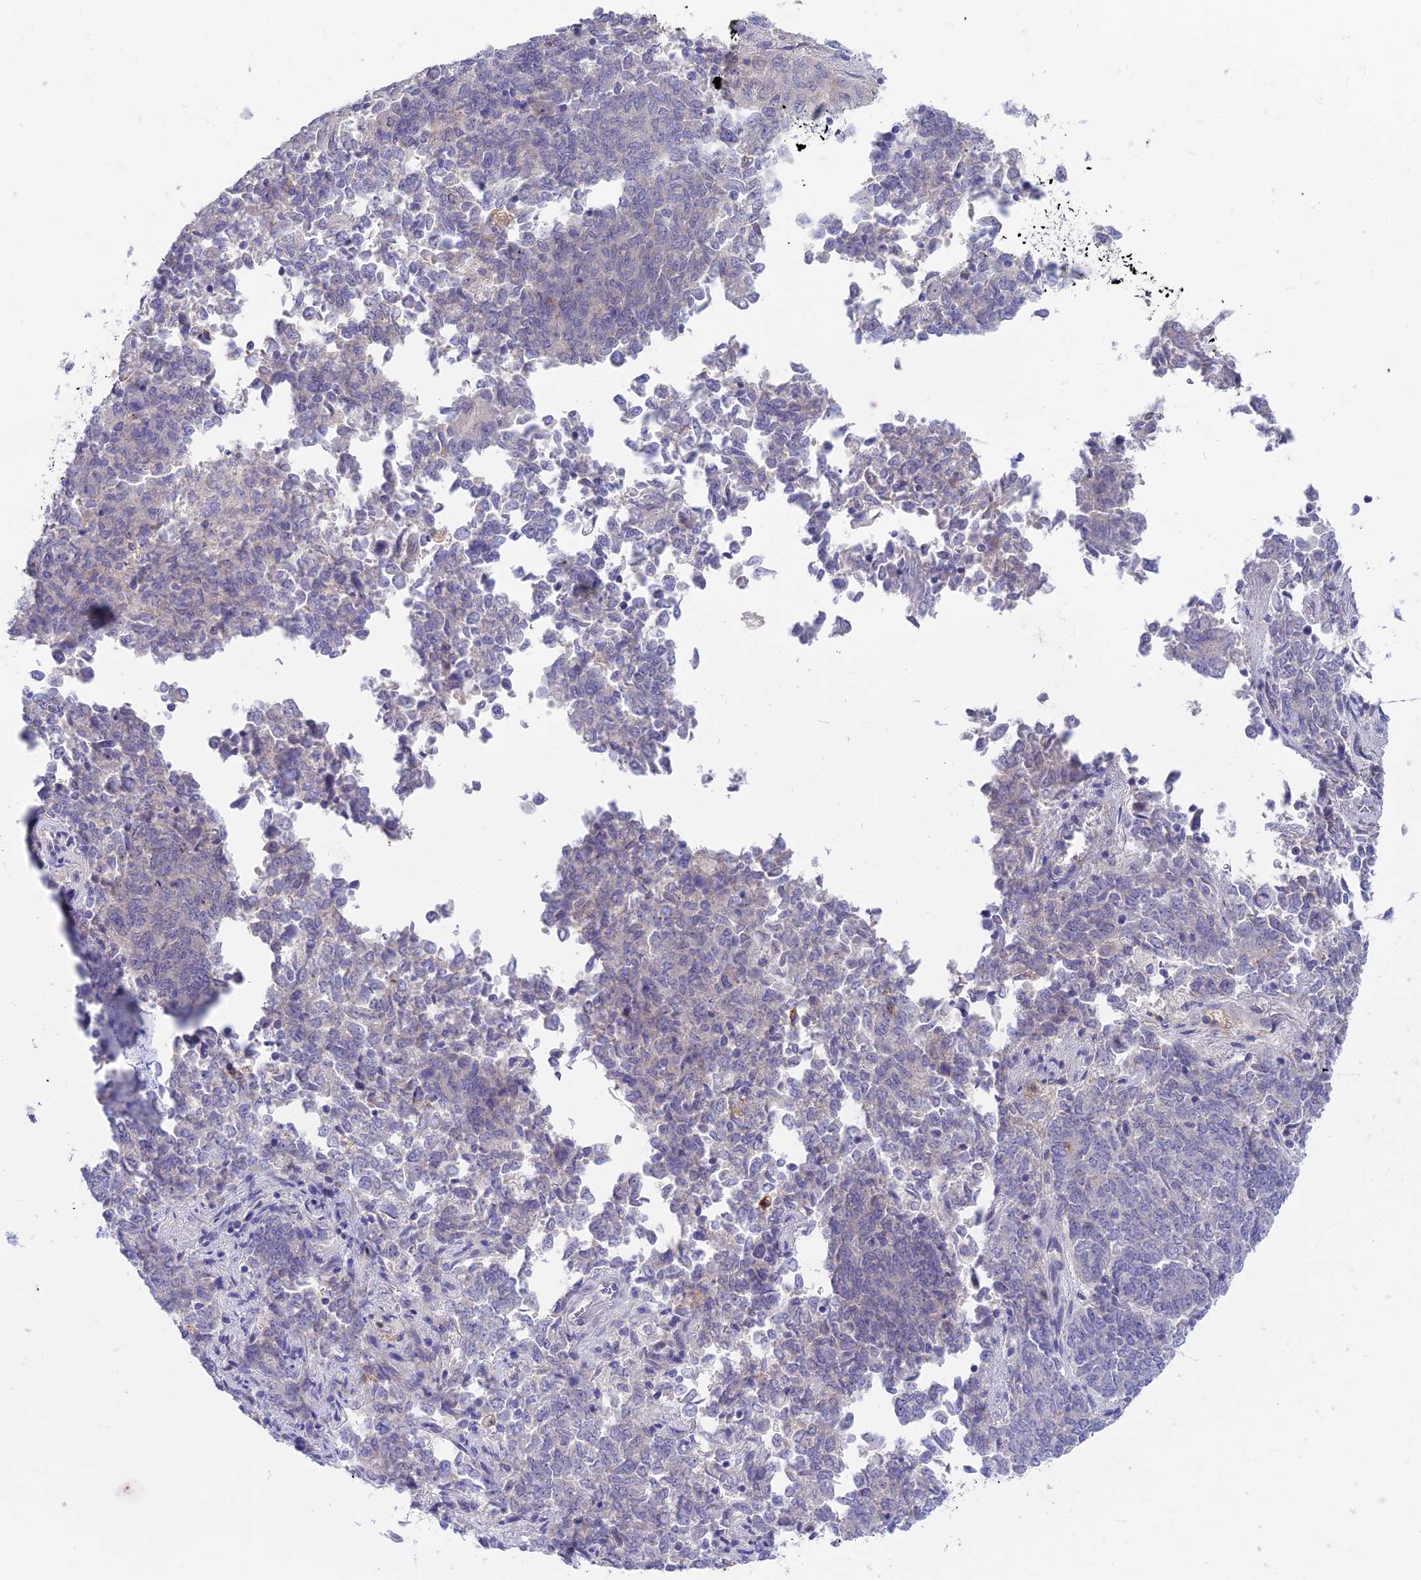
{"staining": {"intensity": "negative", "quantity": "none", "location": "none"}, "tissue": "endometrial cancer", "cell_type": "Tumor cells", "image_type": "cancer", "snomed": [{"axis": "morphology", "description": "Adenocarcinoma, NOS"}, {"axis": "topography", "description": "Endometrium"}], "caption": "Immunohistochemical staining of human endometrial cancer reveals no significant positivity in tumor cells.", "gene": "SNTN", "patient": {"sex": "female", "age": 80}}